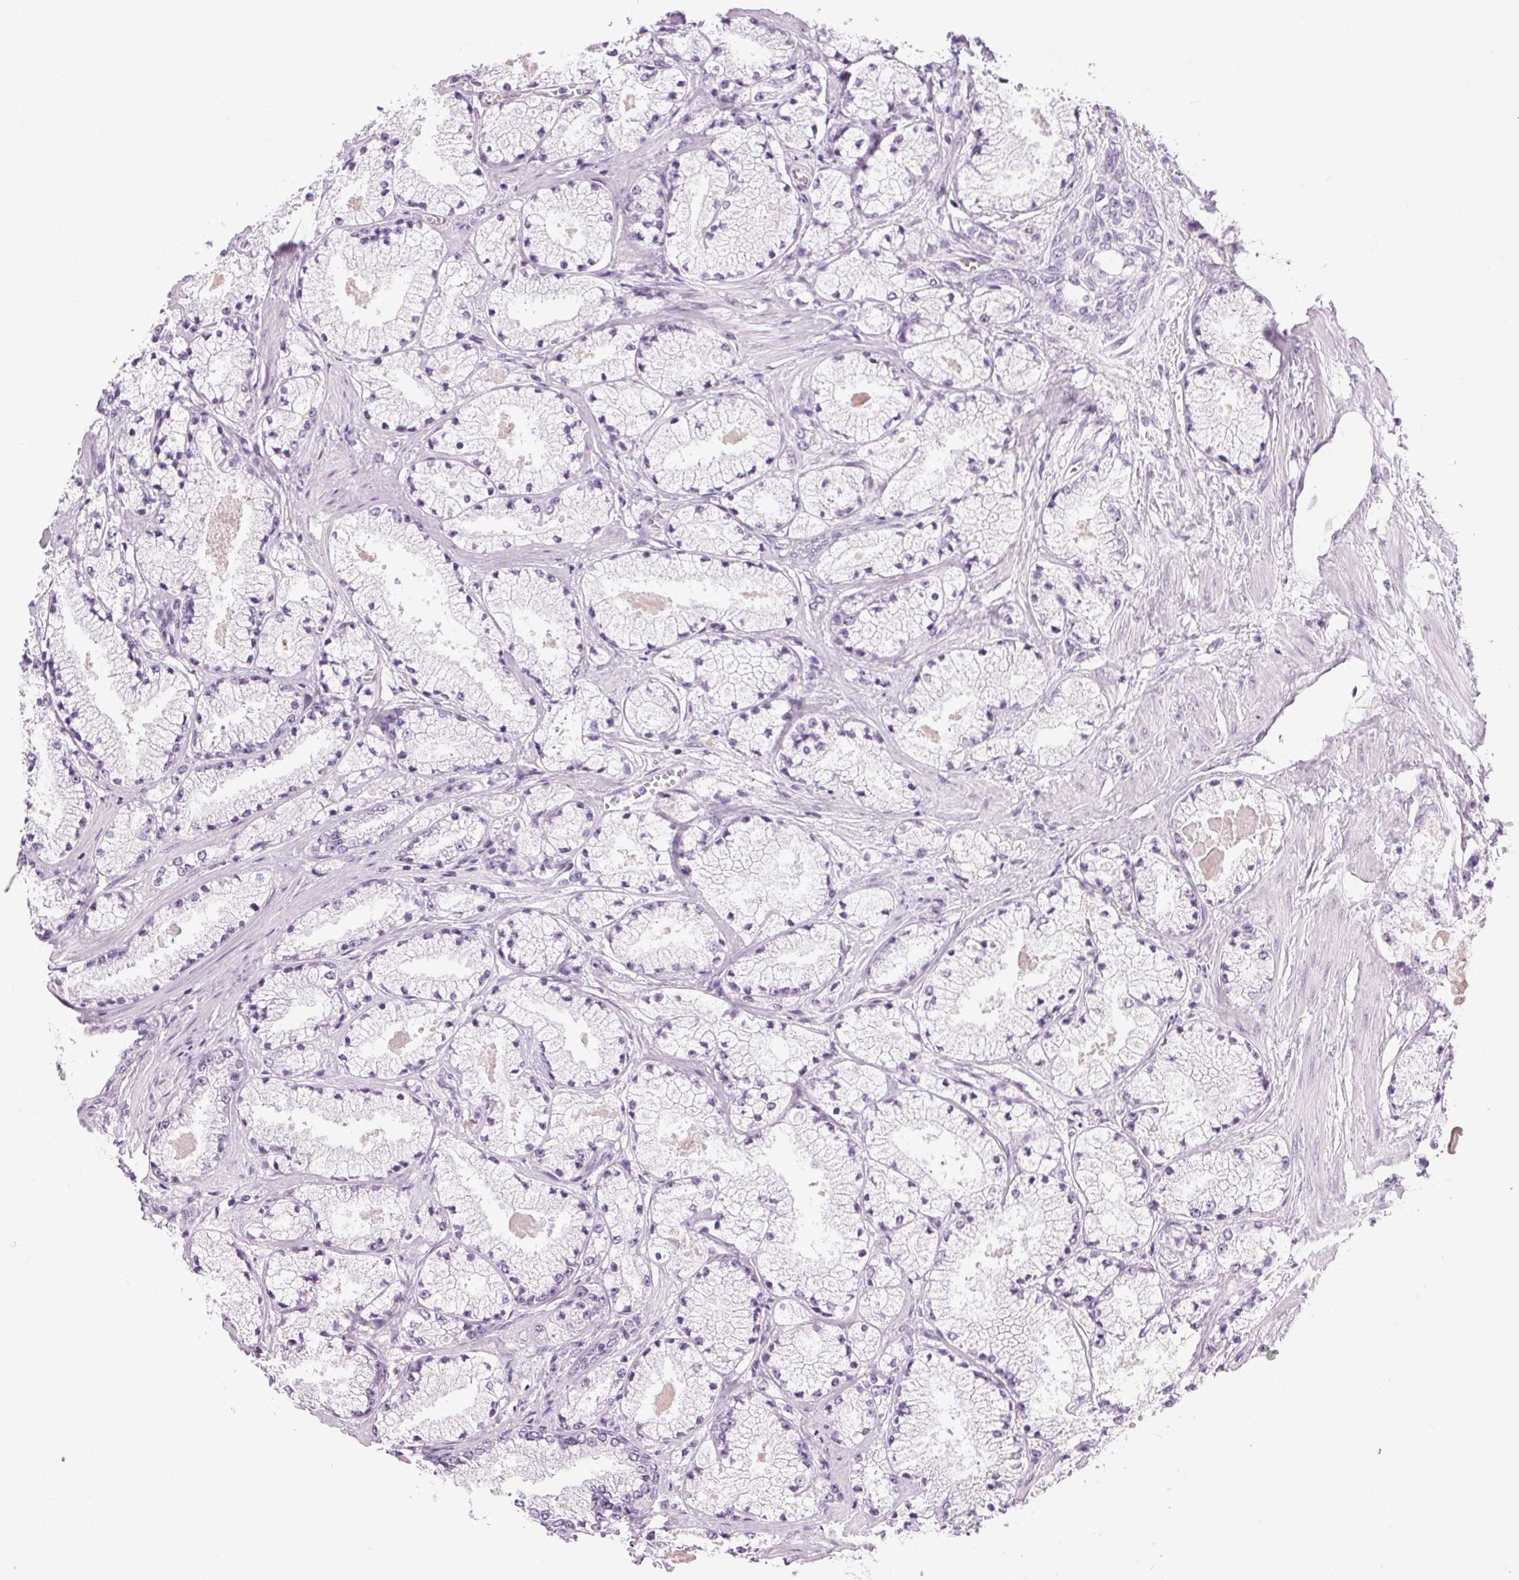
{"staining": {"intensity": "negative", "quantity": "none", "location": "none"}, "tissue": "prostate cancer", "cell_type": "Tumor cells", "image_type": "cancer", "snomed": [{"axis": "morphology", "description": "Adenocarcinoma, High grade"}, {"axis": "topography", "description": "Prostate"}], "caption": "Immunohistochemistry micrograph of neoplastic tissue: high-grade adenocarcinoma (prostate) stained with DAB (3,3'-diaminobenzidine) displays no significant protein positivity in tumor cells.", "gene": "BEND2", "patient": {"sex": "male", "age": 63}}